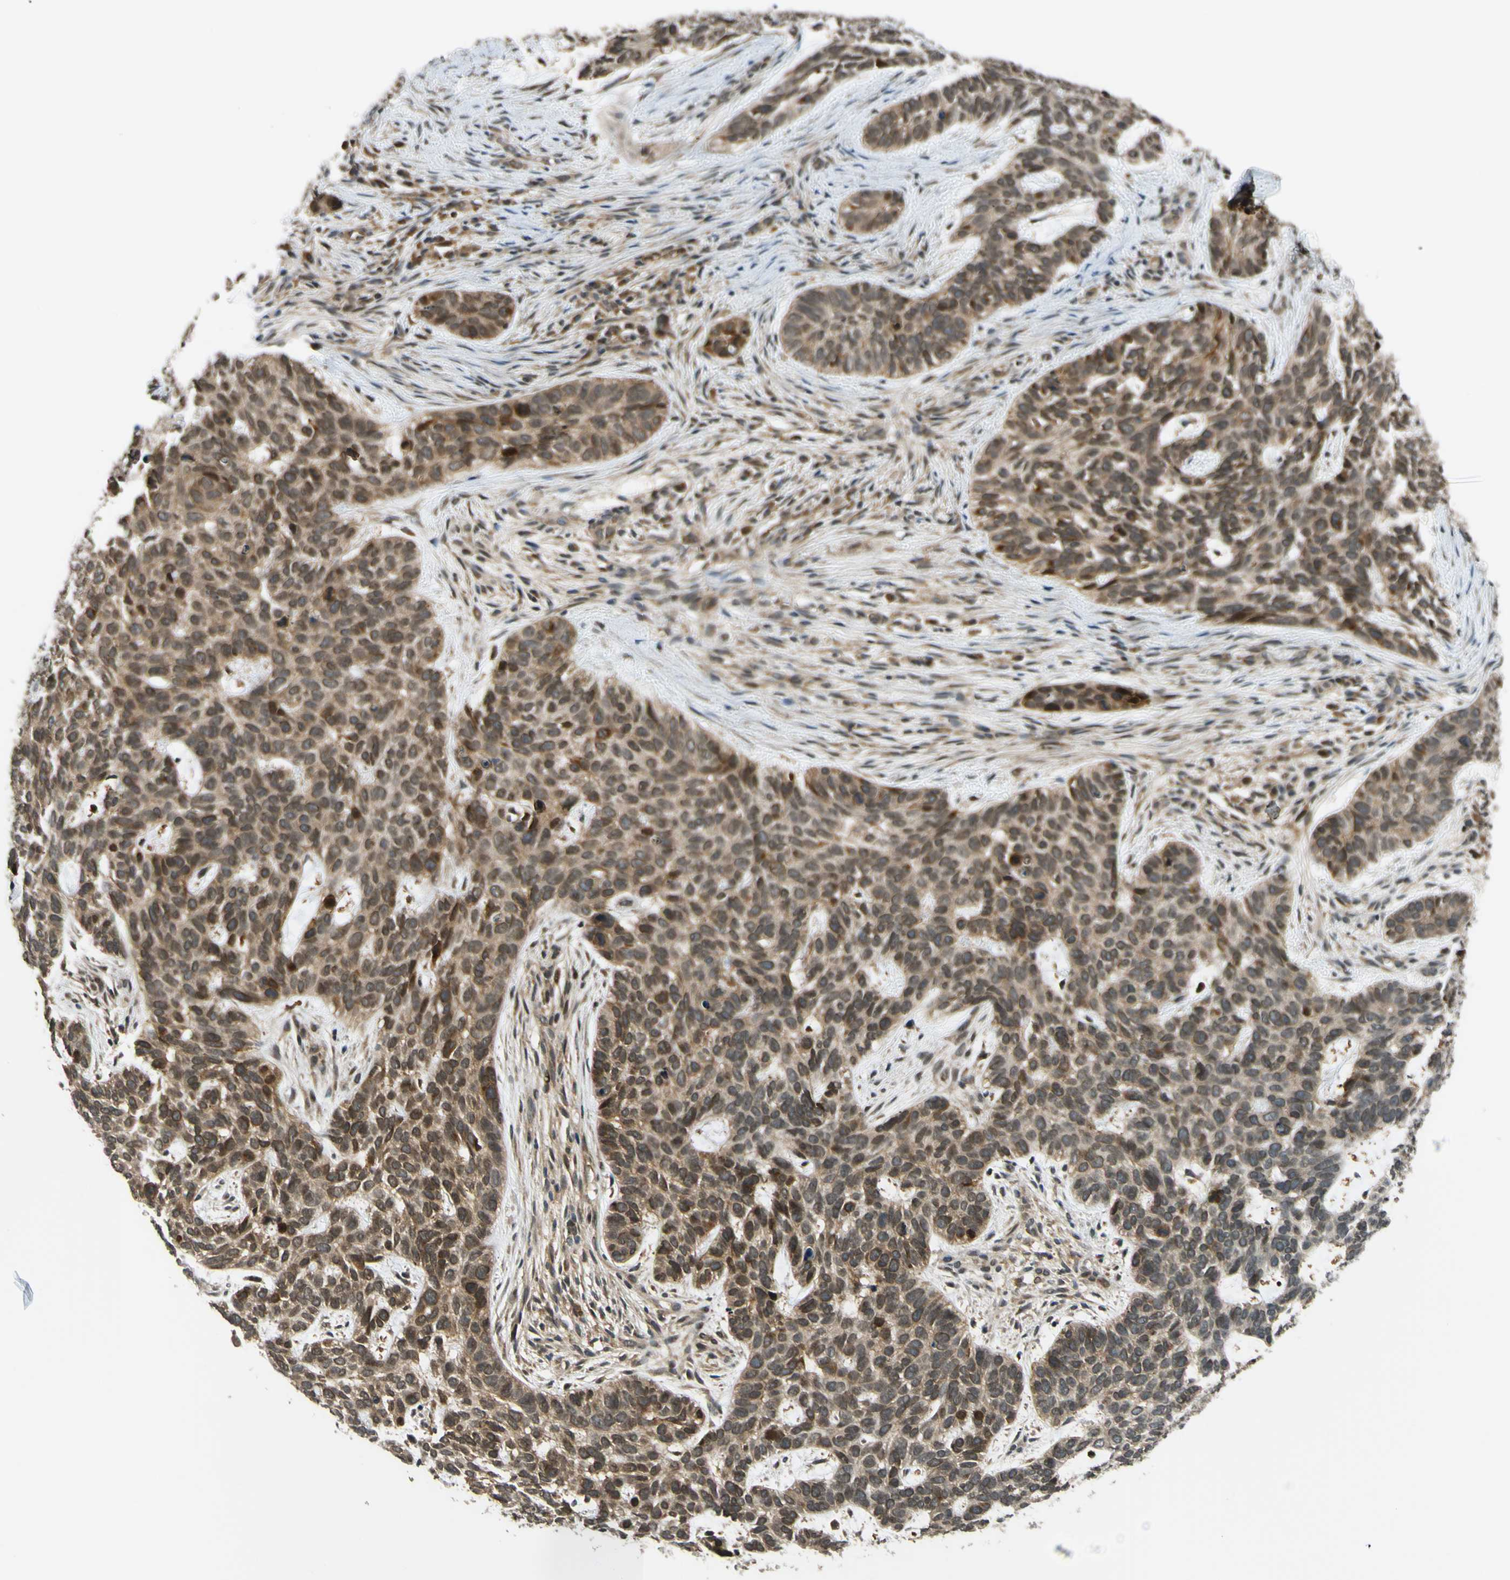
{"staining": {"intensity": "weak", "quantity": ">75%", "location": "cytoplasmic/membranous,nuclear"}, "tissue": "skin cancer", "cell_type": "Tumor cells", "image_type": "cancer", "snomed": [{"axis": "morphology", "description": "Basal cell carcinoma"}, {"axis": "topography", "description": "Skin"}], "caption": "Human basal cell carcinoma (skin) stained with a protein marker demonstrates weak staining in tumor cells.", "gene": "ABCC8", "patient": {"sex": "male", "age": 87}}